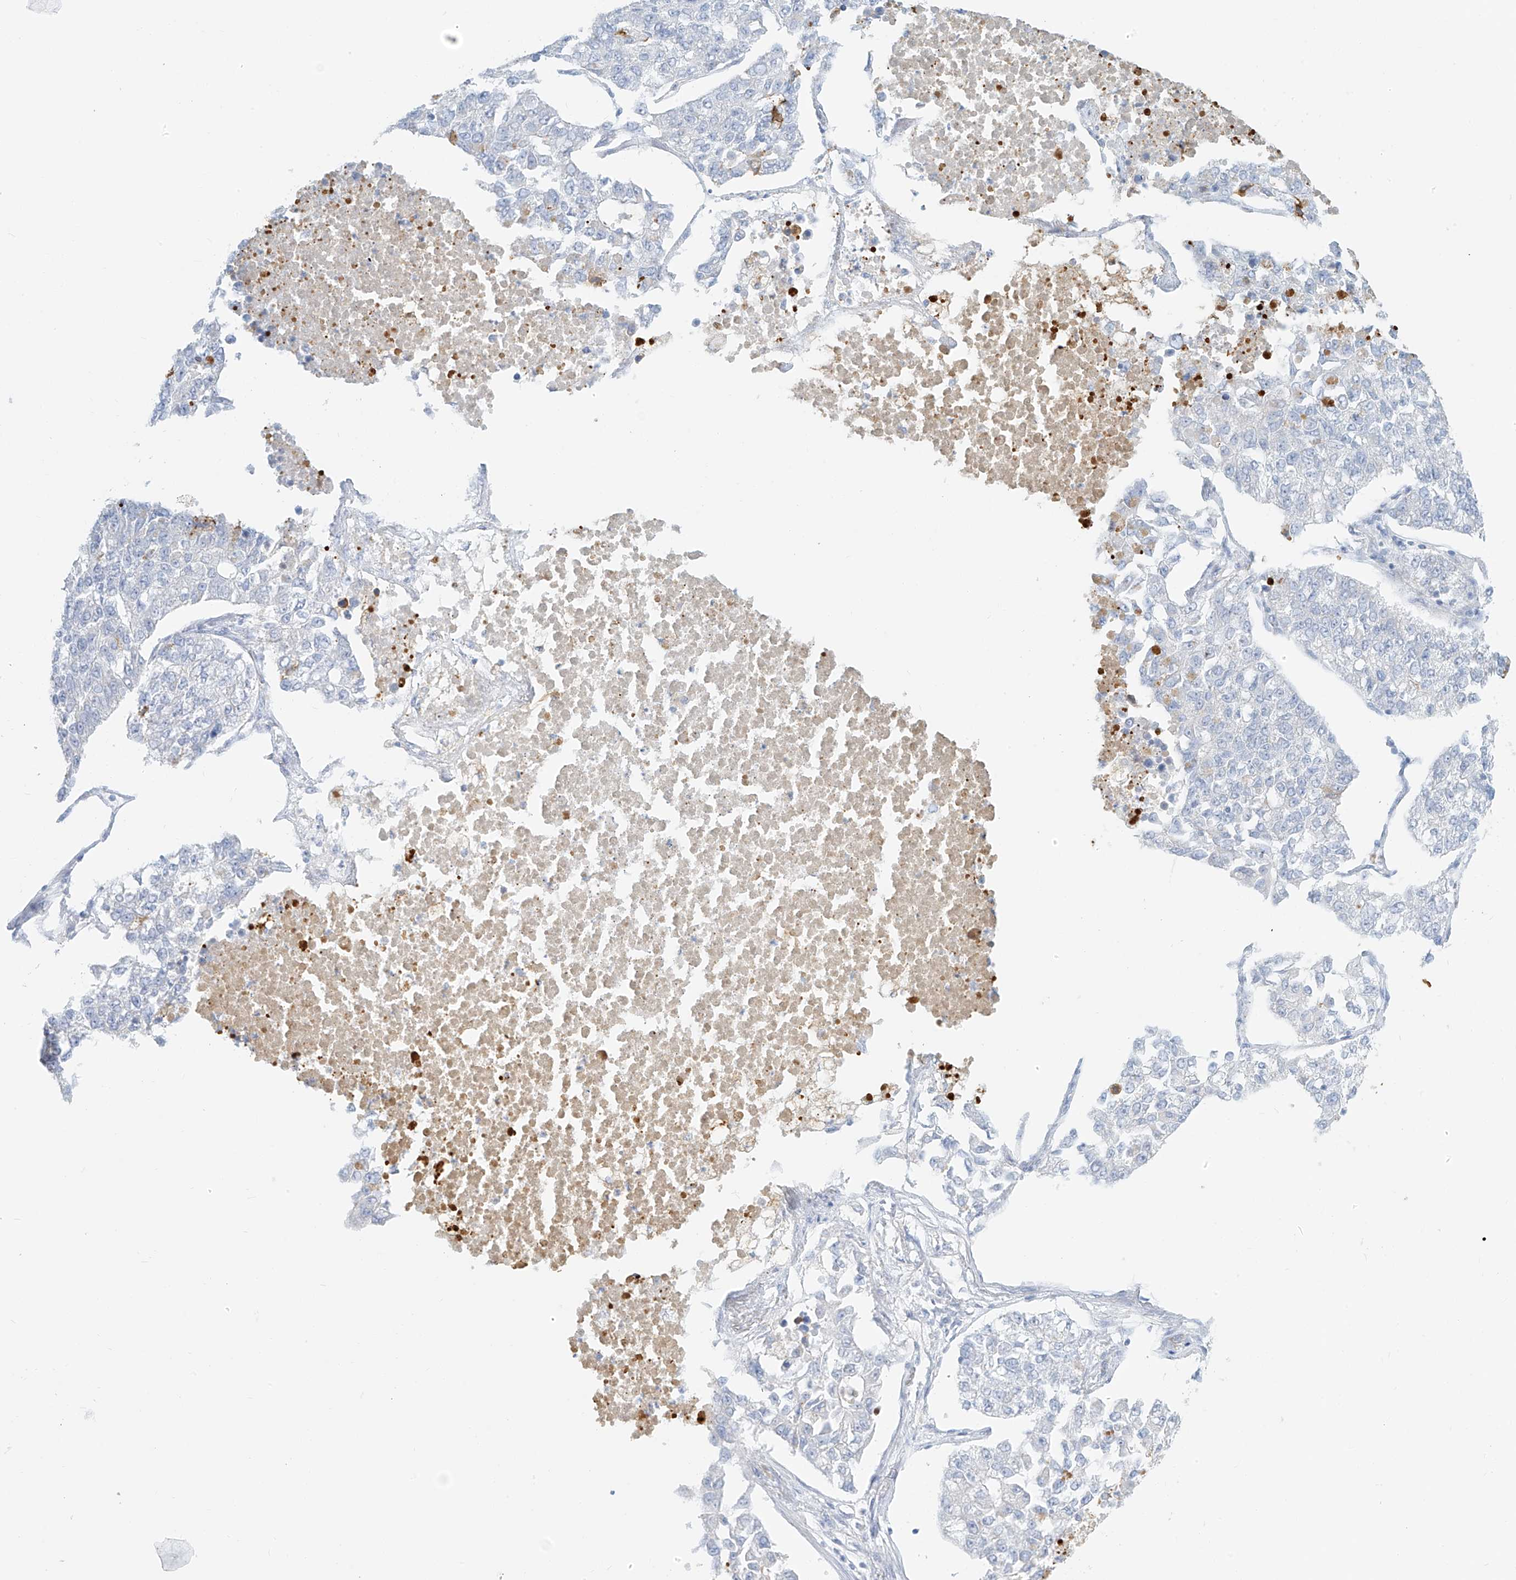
{"staining": {"intensity": "negative", "quantity": "none", "location": "none"}, "tissue": "lung cancer", "cell_type": "Tumor cells", "image_type": "cancer", "snomed": [{"axis": "morphology", "description": "Adenocarcinoma, NOS"}, {"axis": "topography", "description": "Lung"}], "caption": "A photomicrograph of human lung cancer (adenocarcinoma) is negative for staining in tumor cells. The staining is performed using DAB (3,3'-diaminobenzidine) brown chromogen with nuclei counter-stained in using hematoxylin.", "gene": "OCSTAMP", "patient": {"sex": "male", "age": 49}}